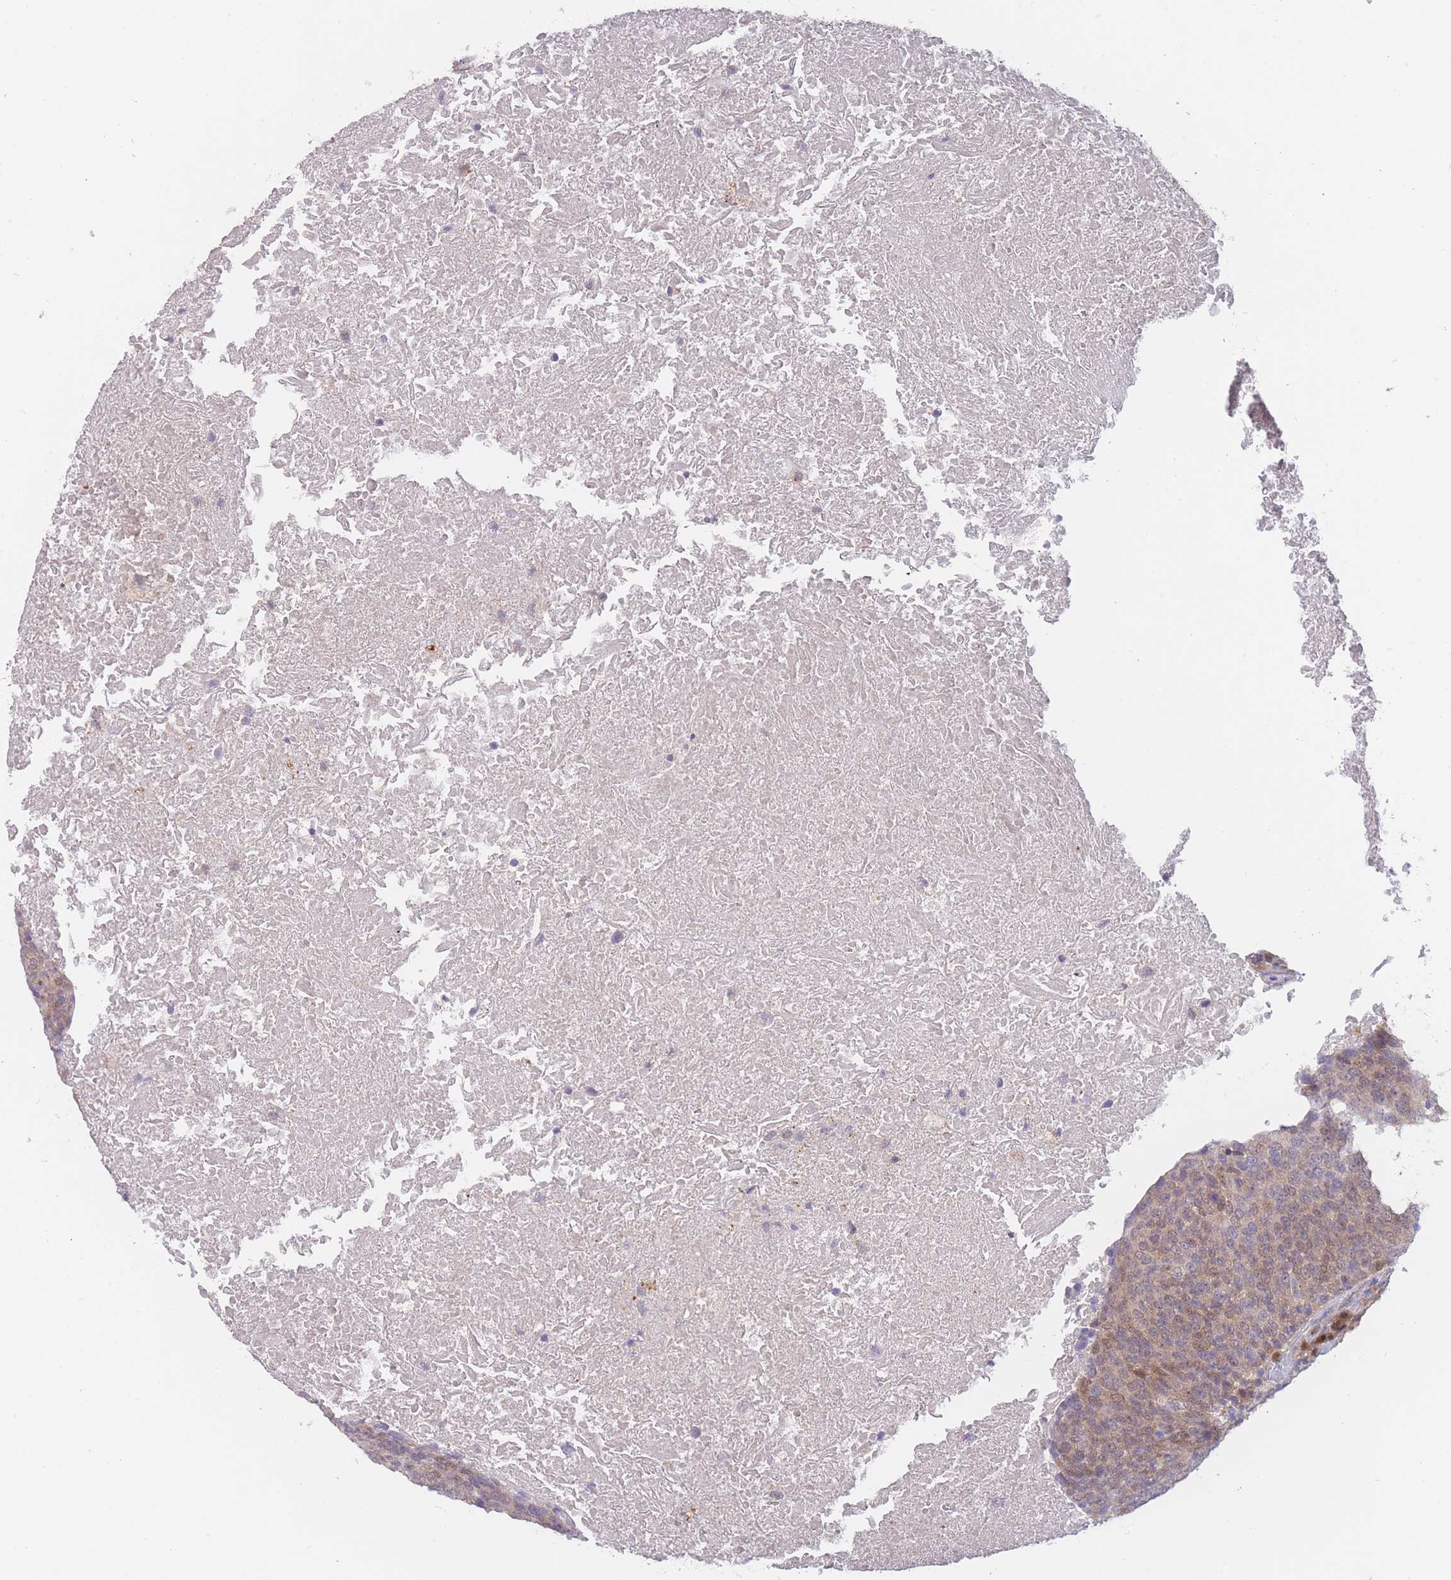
{"staining": {"intensity": "weak", "quantity": ">75%", "location": "cytoplasmic/membranous,nuclear"}, "tissue": "head and neck cancer", "cell_type": "Tumor cells", "image_type": "cancer", "snomed": [{"axis": "morphology", "description": "Squamous cell carcinoma, NOS"}, {"axis": "morphology", "description": "Squamous cell carcinoma, metastatic, NOS"}, {"axis": "topography", "description": "Lymph node"}, {"axis": "topography", "description": "Head-Neck"}], "caption": "Tumor cells display low levels of weak cytoplasmic/membranous and nuclear positivity in approximately >75% of cells in human head and neck metastatic squamous cell carcinoma.", "gene": "MRI1", "patient": {"sex": "male", "age": 62}}